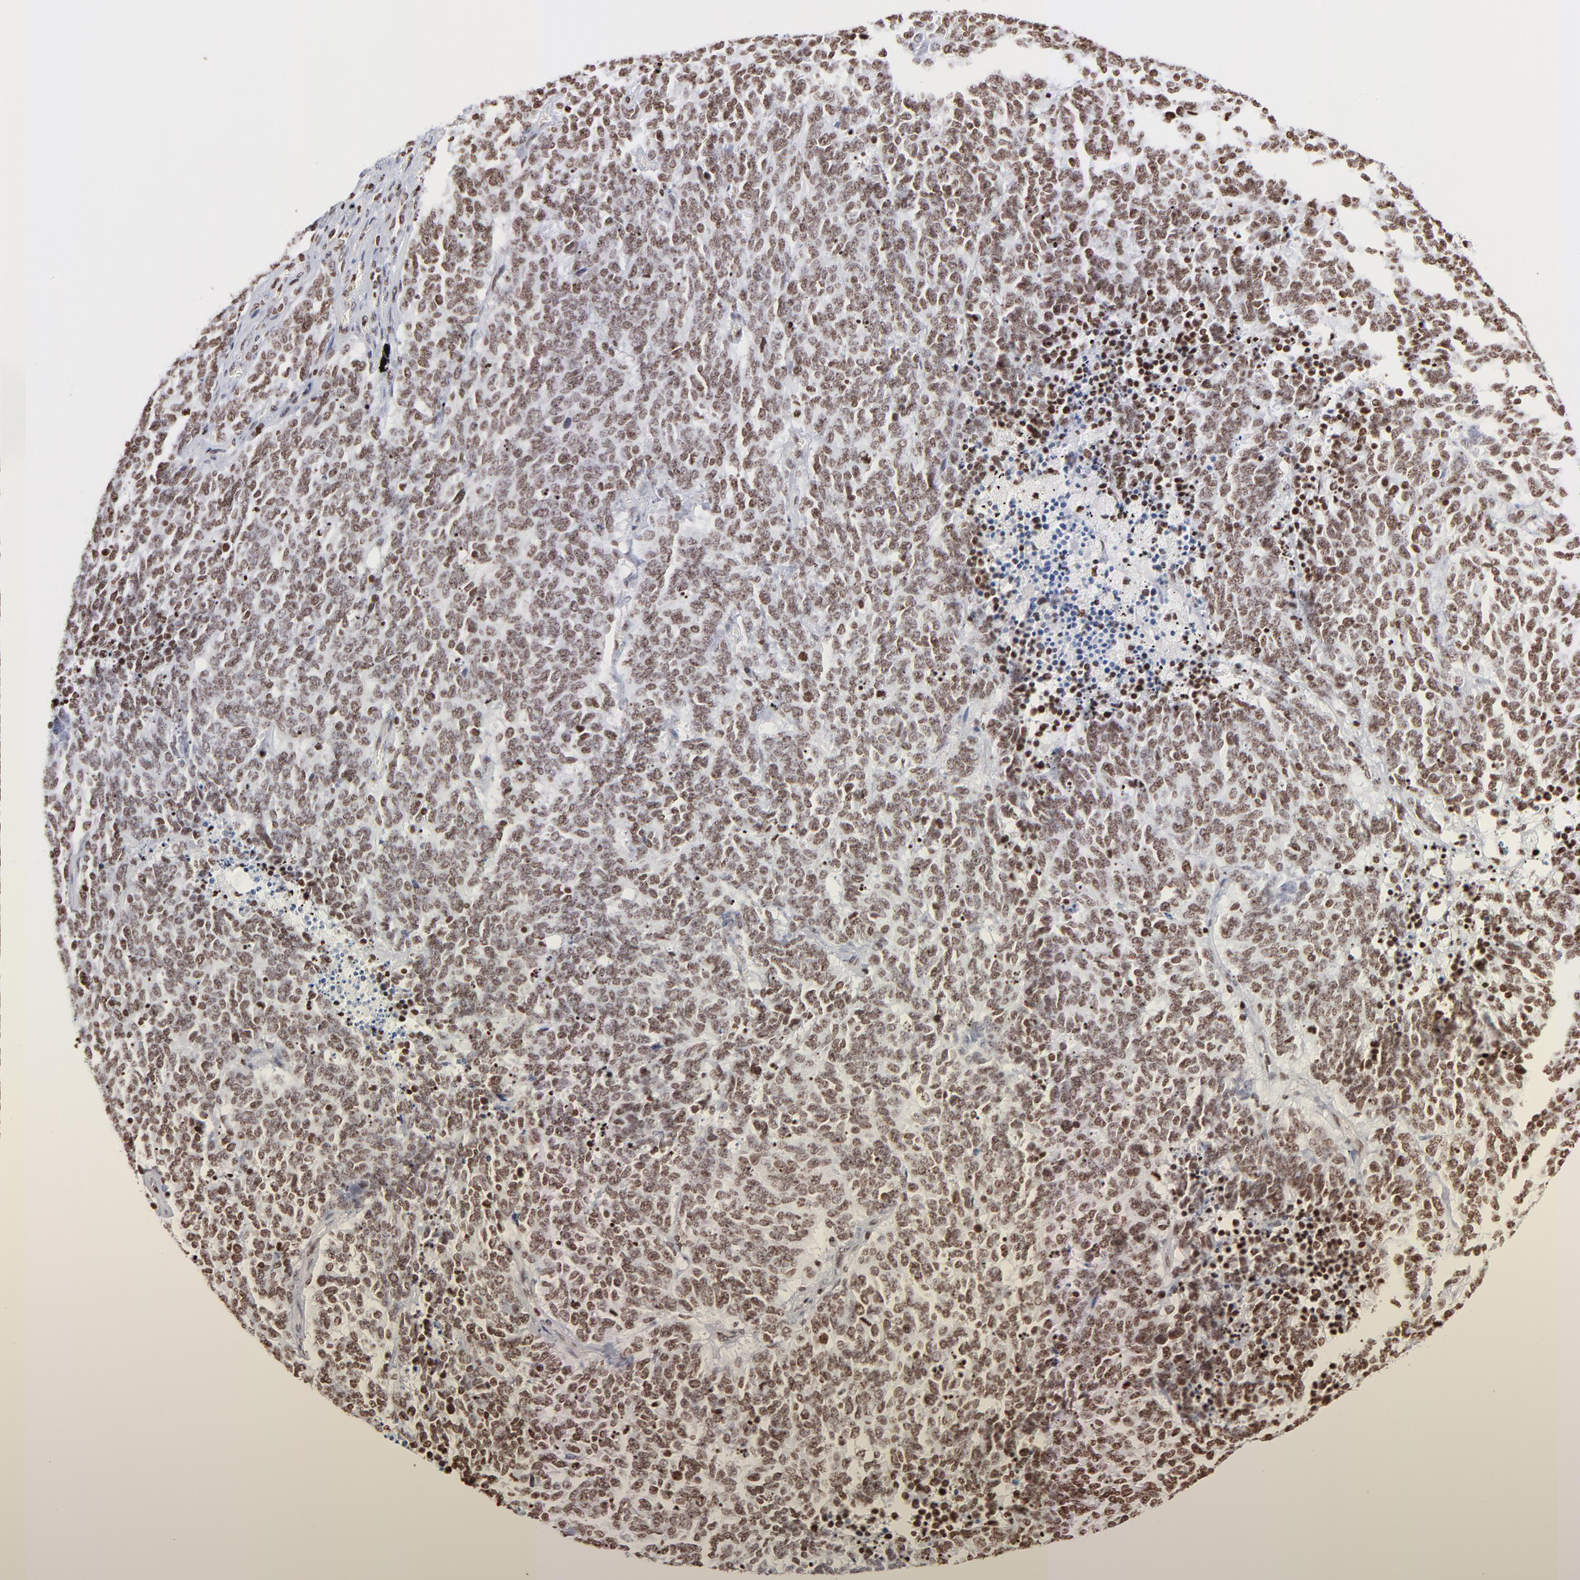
{"staining": {"intensity": "moderate", "quantity": ">75%", "location": "nuclear"}, "tissue": "lung cancer", "cell_type": "Tumor cells", "image_type": "cancer", "snomed": [{"axis": "morphology", "description": "Neoplasm, malignant, NOS"}, {"axis": "topography", "description": "Lung"}], "caption": "Immunohistochemical staining of lung cancer (malignant neoplasm) demonstrates medium levels of moderate nuclear protein expression in approximately >75% of tumor cells.", "gene": "RTL4", "patient": {"sex": "female", "age": 58}}